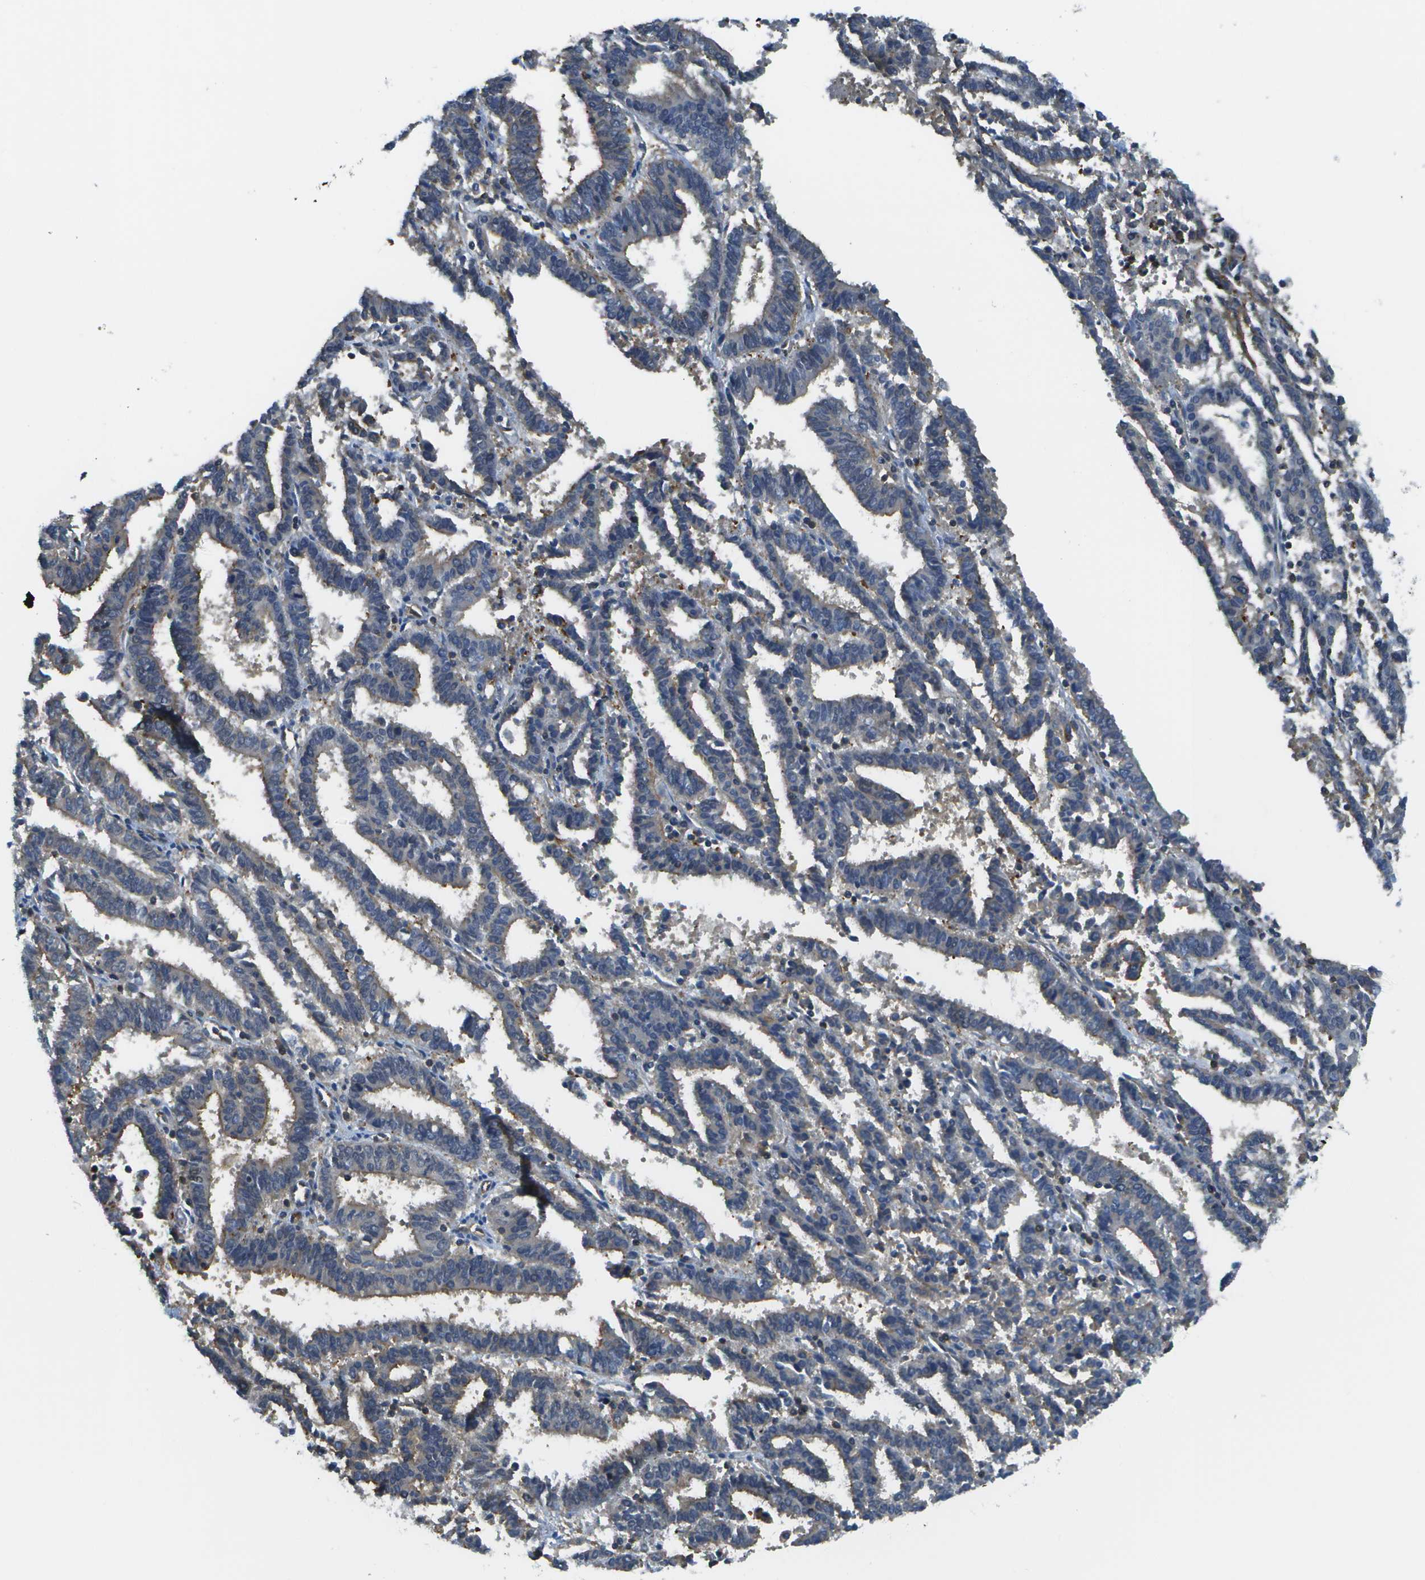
{"staining": {"intensity": "moderate", "quantity": "<25%", "location": "cytoplasmic/membranous"}, "tissue": "endometrial cancer", "cell_type": "Tumor cells", "image_type": "cancer", "snomed": [{"axis": "morphology", "description": "Adenocarcinoma, NOS"}, {"axis": "topography", "description": "Uterus"}], "caption": "Brown immunohistochemical staining in endometrial cancer displays moderate cytoplasmic/membranous positivity in approximately <25% of tumor cells.", "gene": "KIAA0040", "patient": {"sex": "female", "age": 83}}